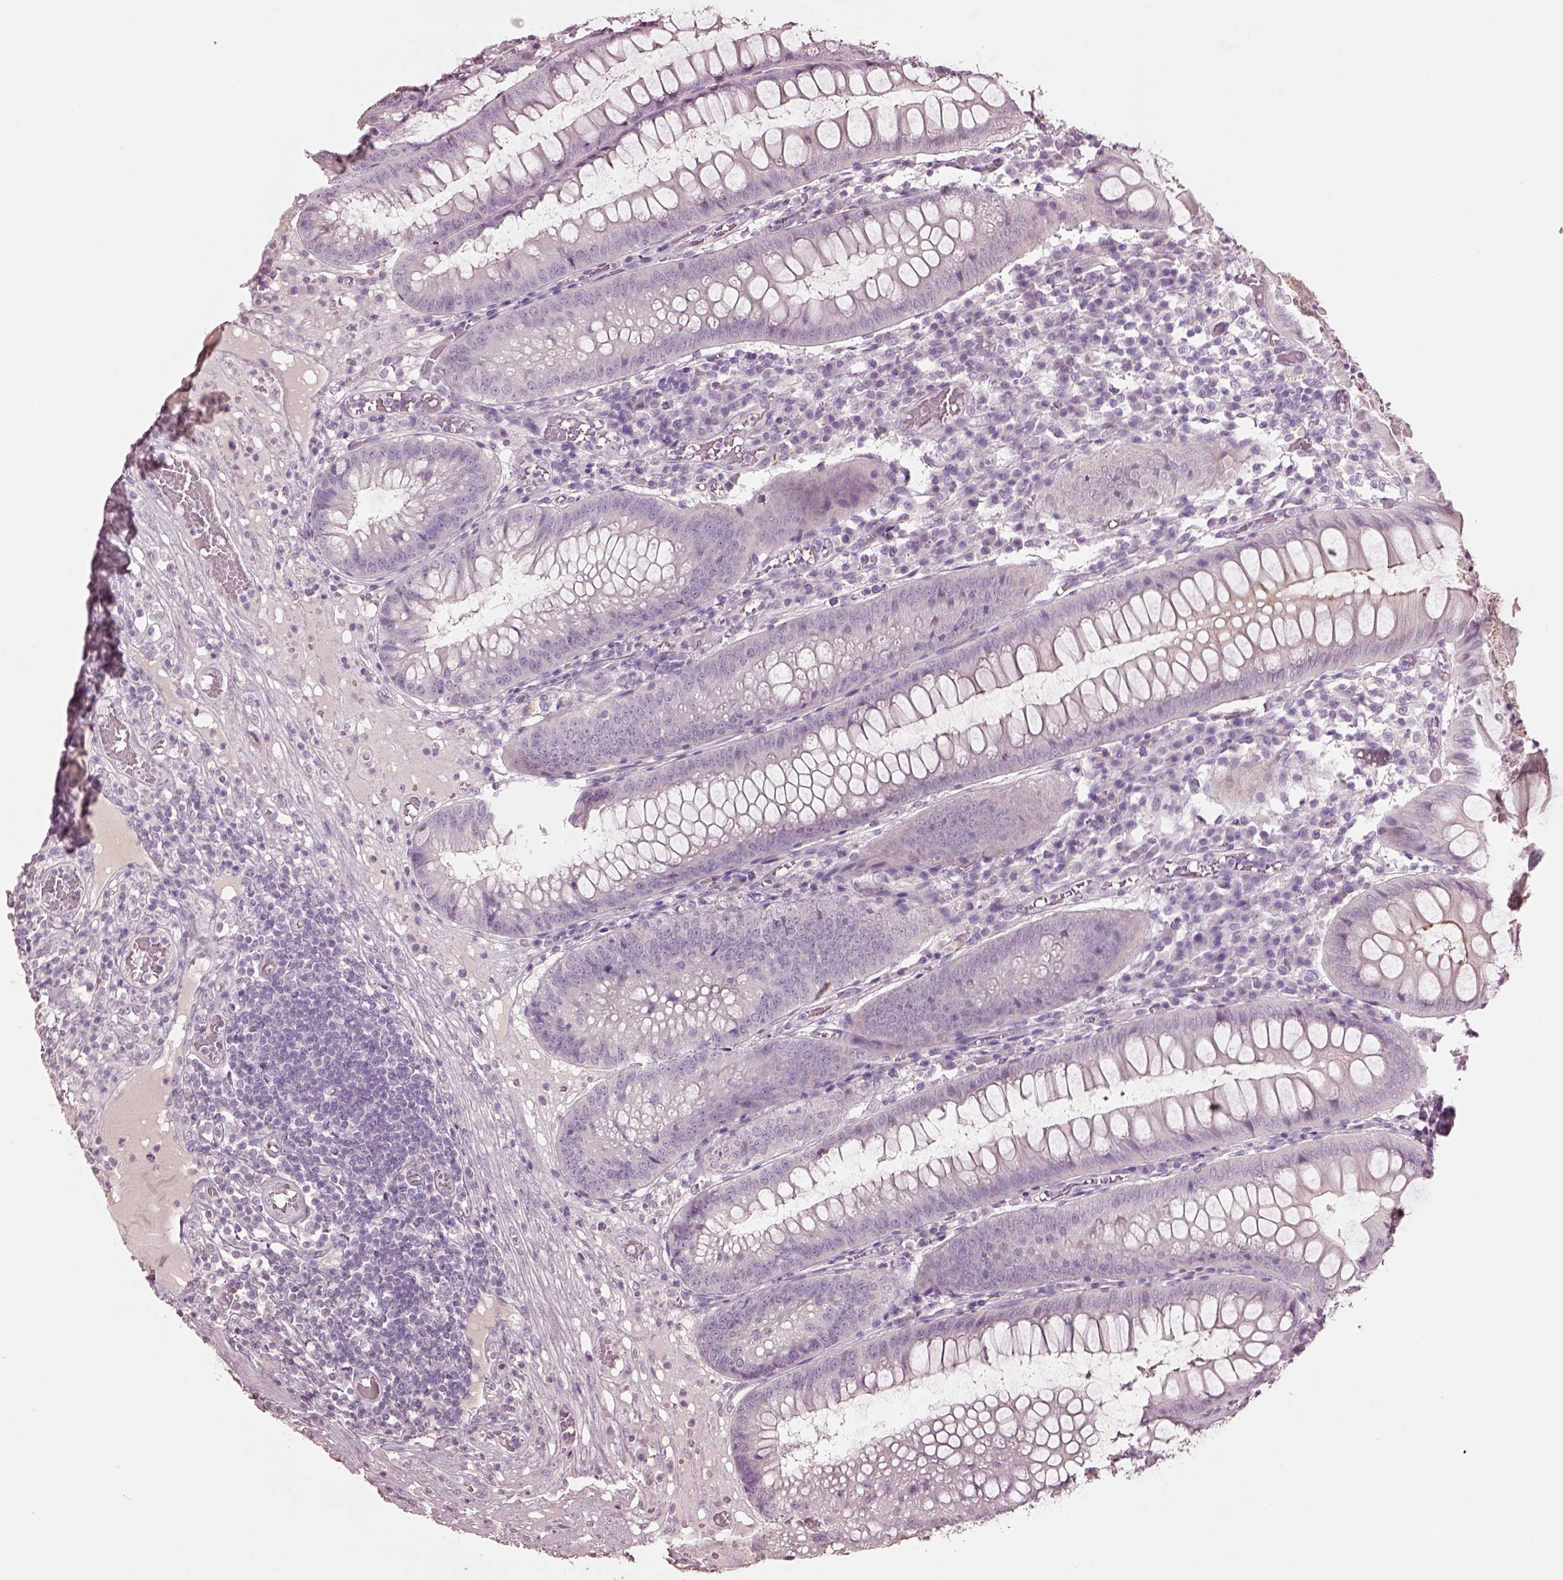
{"staining": {"intensity": "weak", "quantity": "<25%", "location": "cytoplasmic/membranous"}, "tissue": "appendix", "cell_type": "Glandular cells", "image_type": "normal", "snomed": [{"axis": "morphology", "description": "Normal tissue, NOS"}, {"axis": "morphology", "description": "Inflammation, NOS"}, {"axis": "topography", "description": "Appendix"}], "caption": "The immunohistochemistry micrograph has no significant expression in glandular cells of appendix.", "gene": "KCNIP3", "patient": {"sex": "male", "age": 16}}